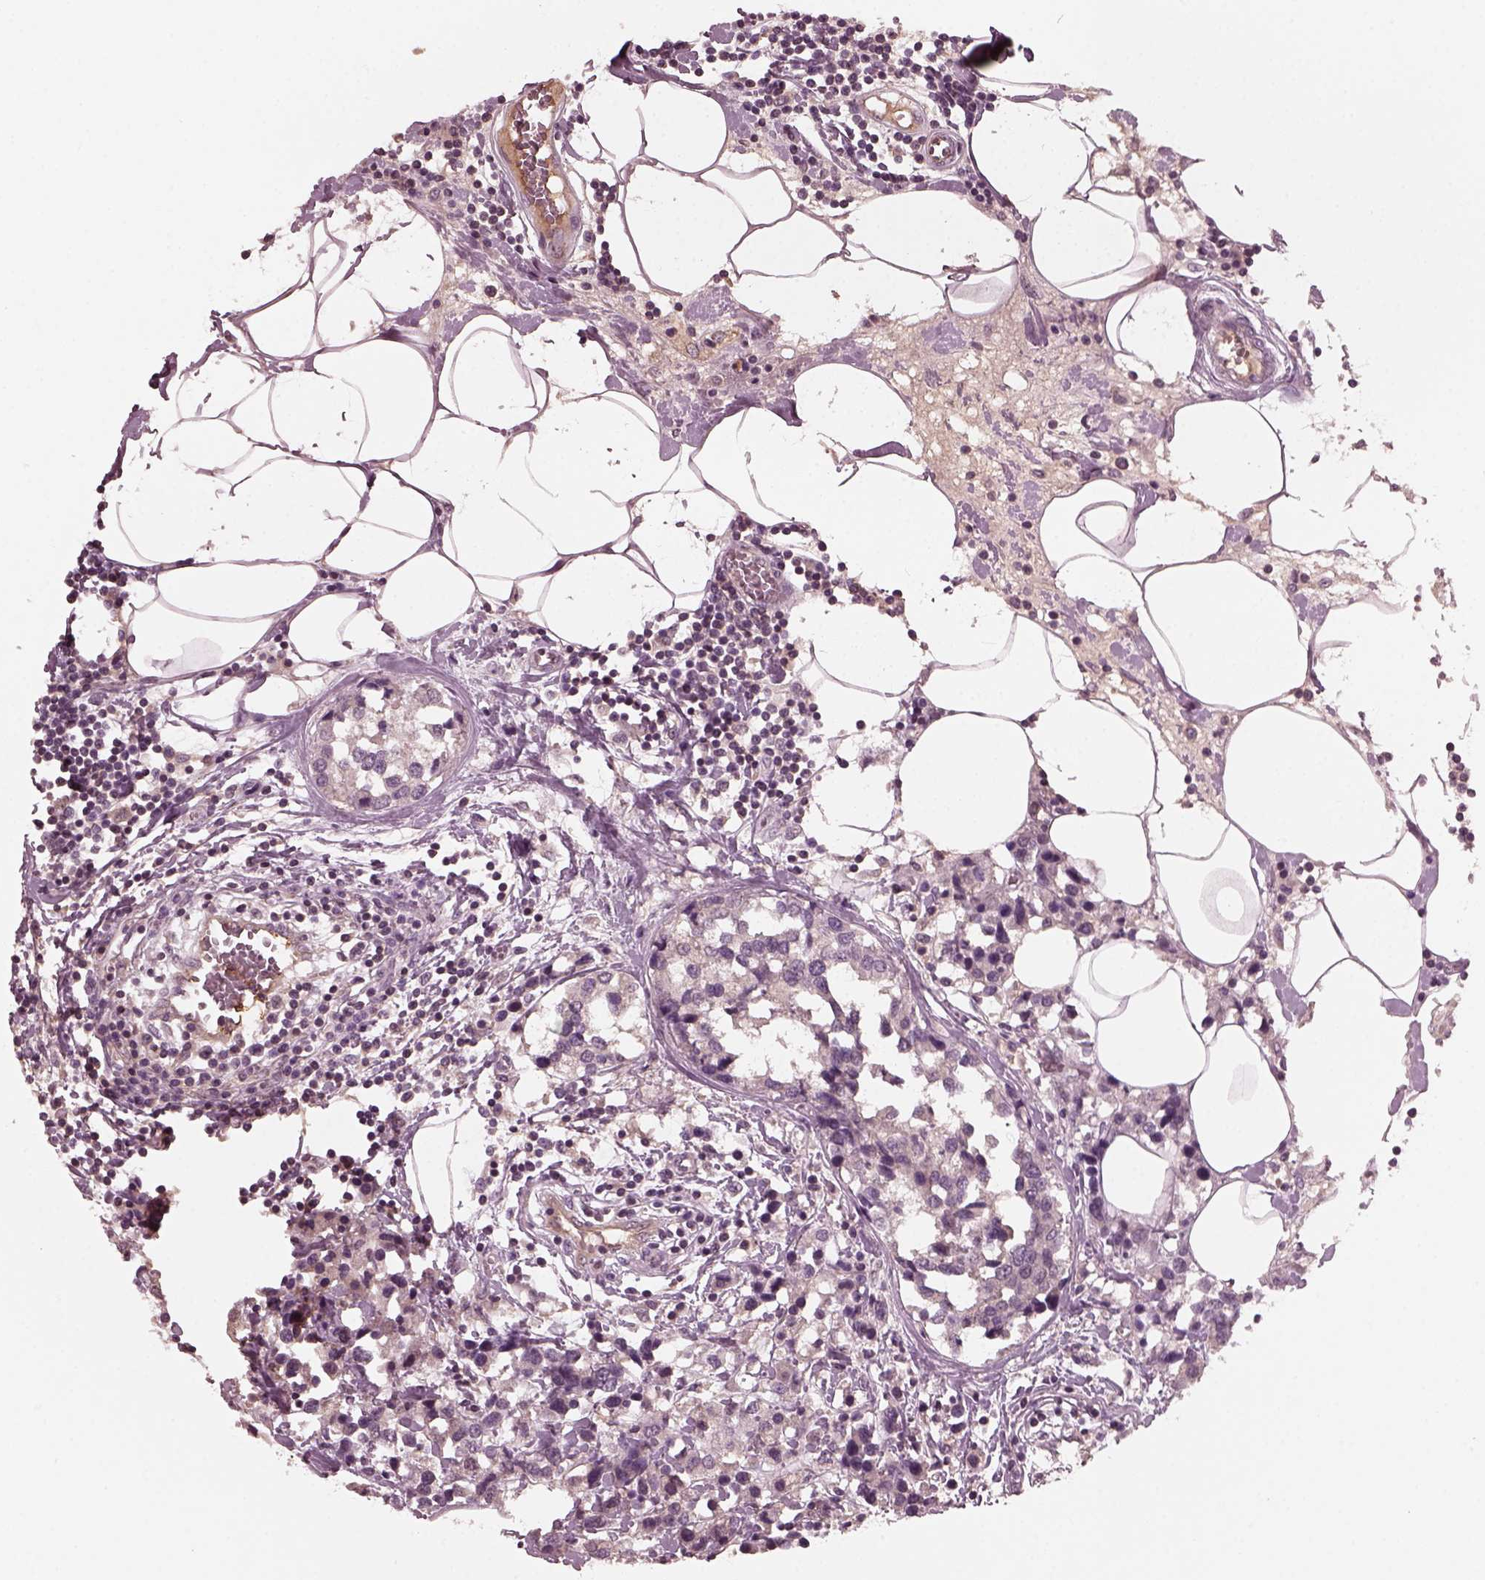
{"staining": {"intensity": "negative", "quantity": "none", "location": "none"}, "tissue": "breast cancer", "cell_type": "Tumor cells", "image_type": "cancer", "snomed": [{"axis": "morphology", "description": "Lobular carcinoma"}, {"axis": "topography", "description": "Breast"}], "caption": "Protein analysis of breast lobular carcinoma shows no significant staining in tumor cells.", "gene": "PORCN", "patient": {"sex": "female", "age": 59}}